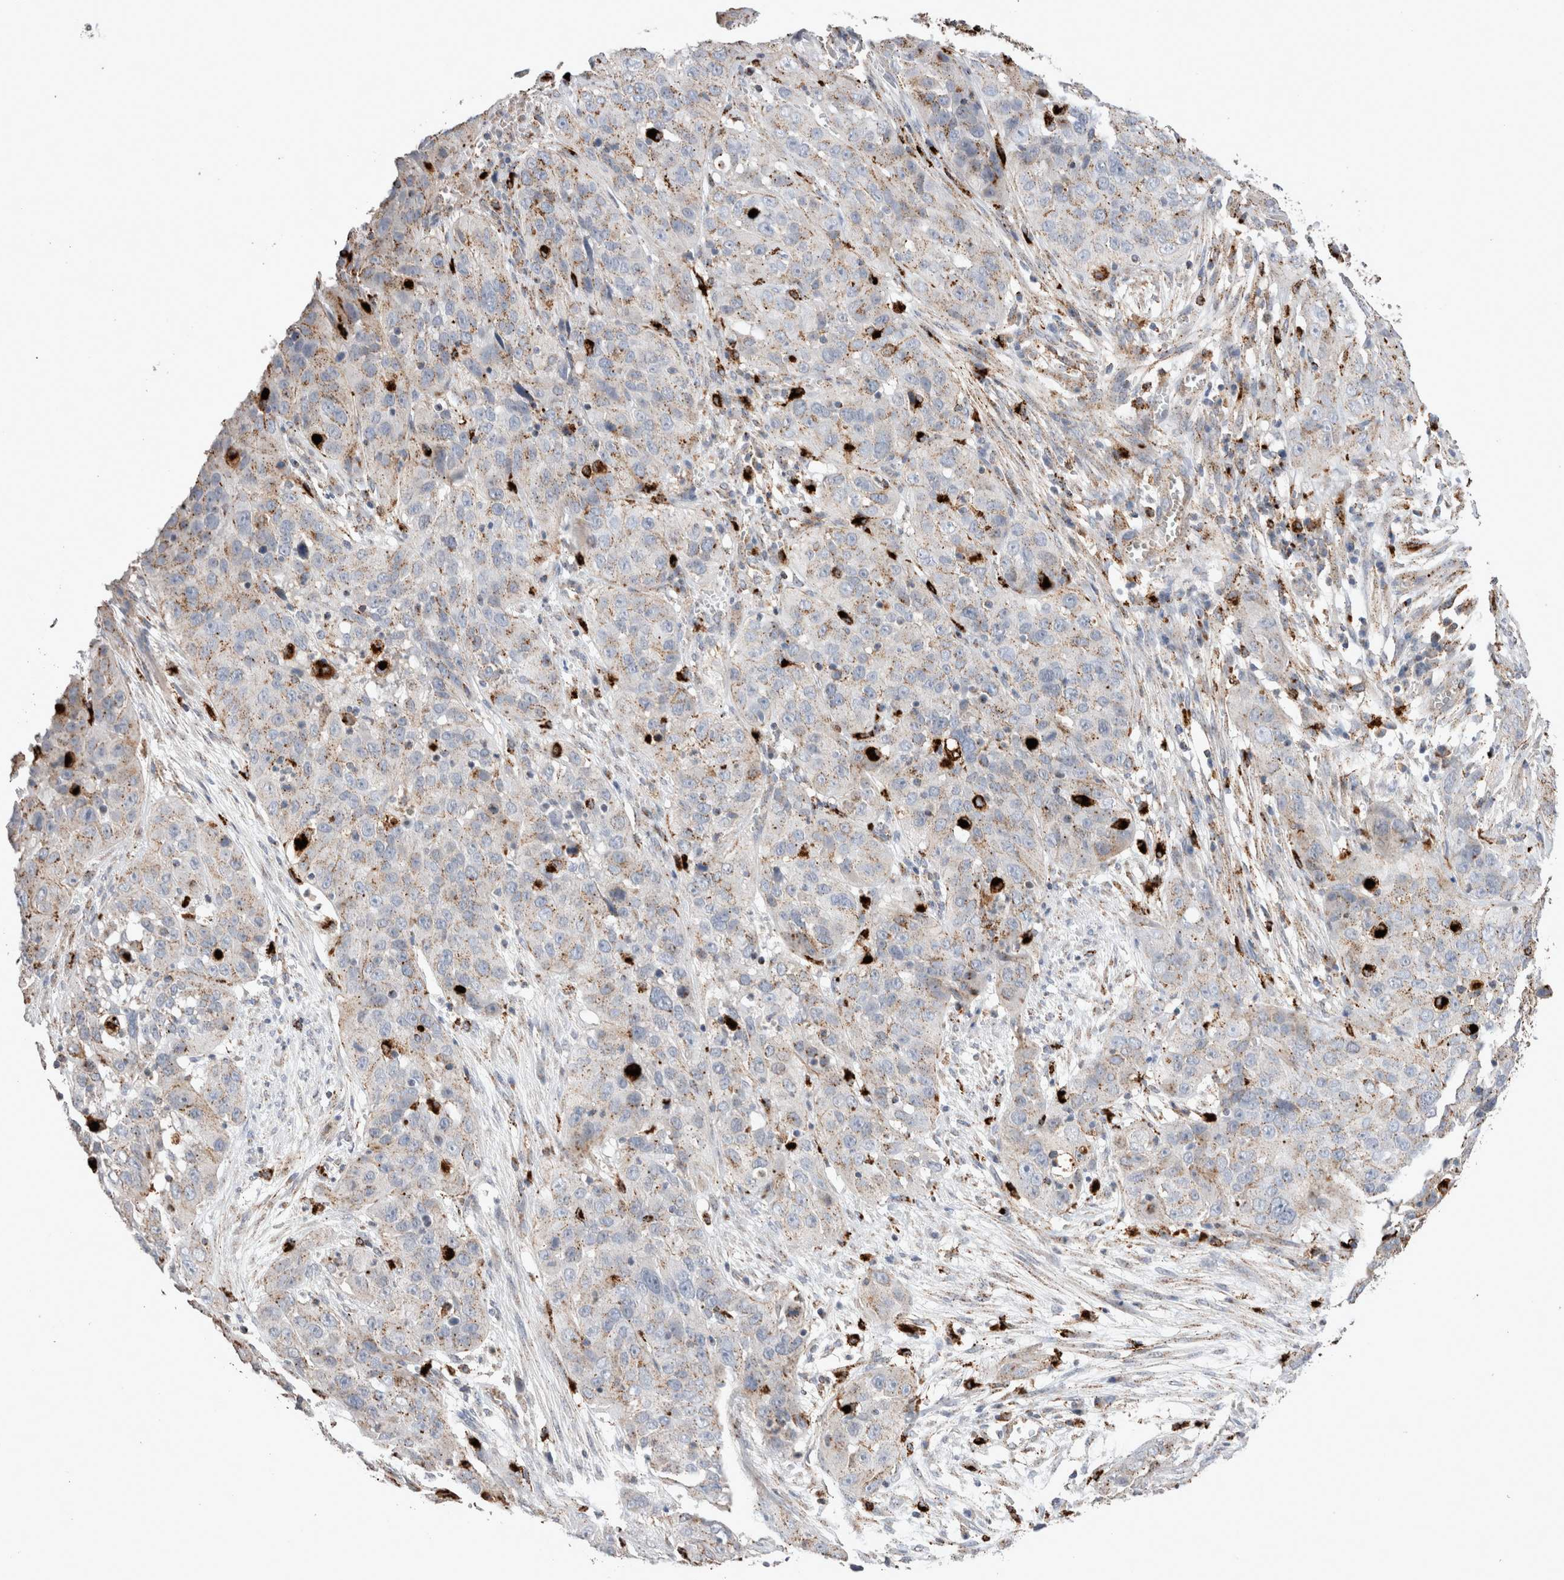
{"staining": {"intensity": "weak", "quantity": "25%-75%", "location": "cytoplasmic/membranous"}, "tissue": "cervical cancer", "cell_type": "Tumor cells", "image_type": "cancer", "snomed": [{"axis": "morphology", "description": "Squamous cell carcinoma, NOS"}, {"axis": "topography", "description": "Cervix"}], "caption": "The image displays a brown stain indicating the presence of a protein in the cytoplasmic/membranous of tumor cells in squamous cell carcinoma (cervical). The staining was performed using DAB (3,3'-diaminobenzidine) to visualize the protein expression in brown, while the nuclei were stained in blue with hematoxylin (Magnification: 20x).", "gene": "CTSA", "patient": {"sex": "female", "age": 32}}